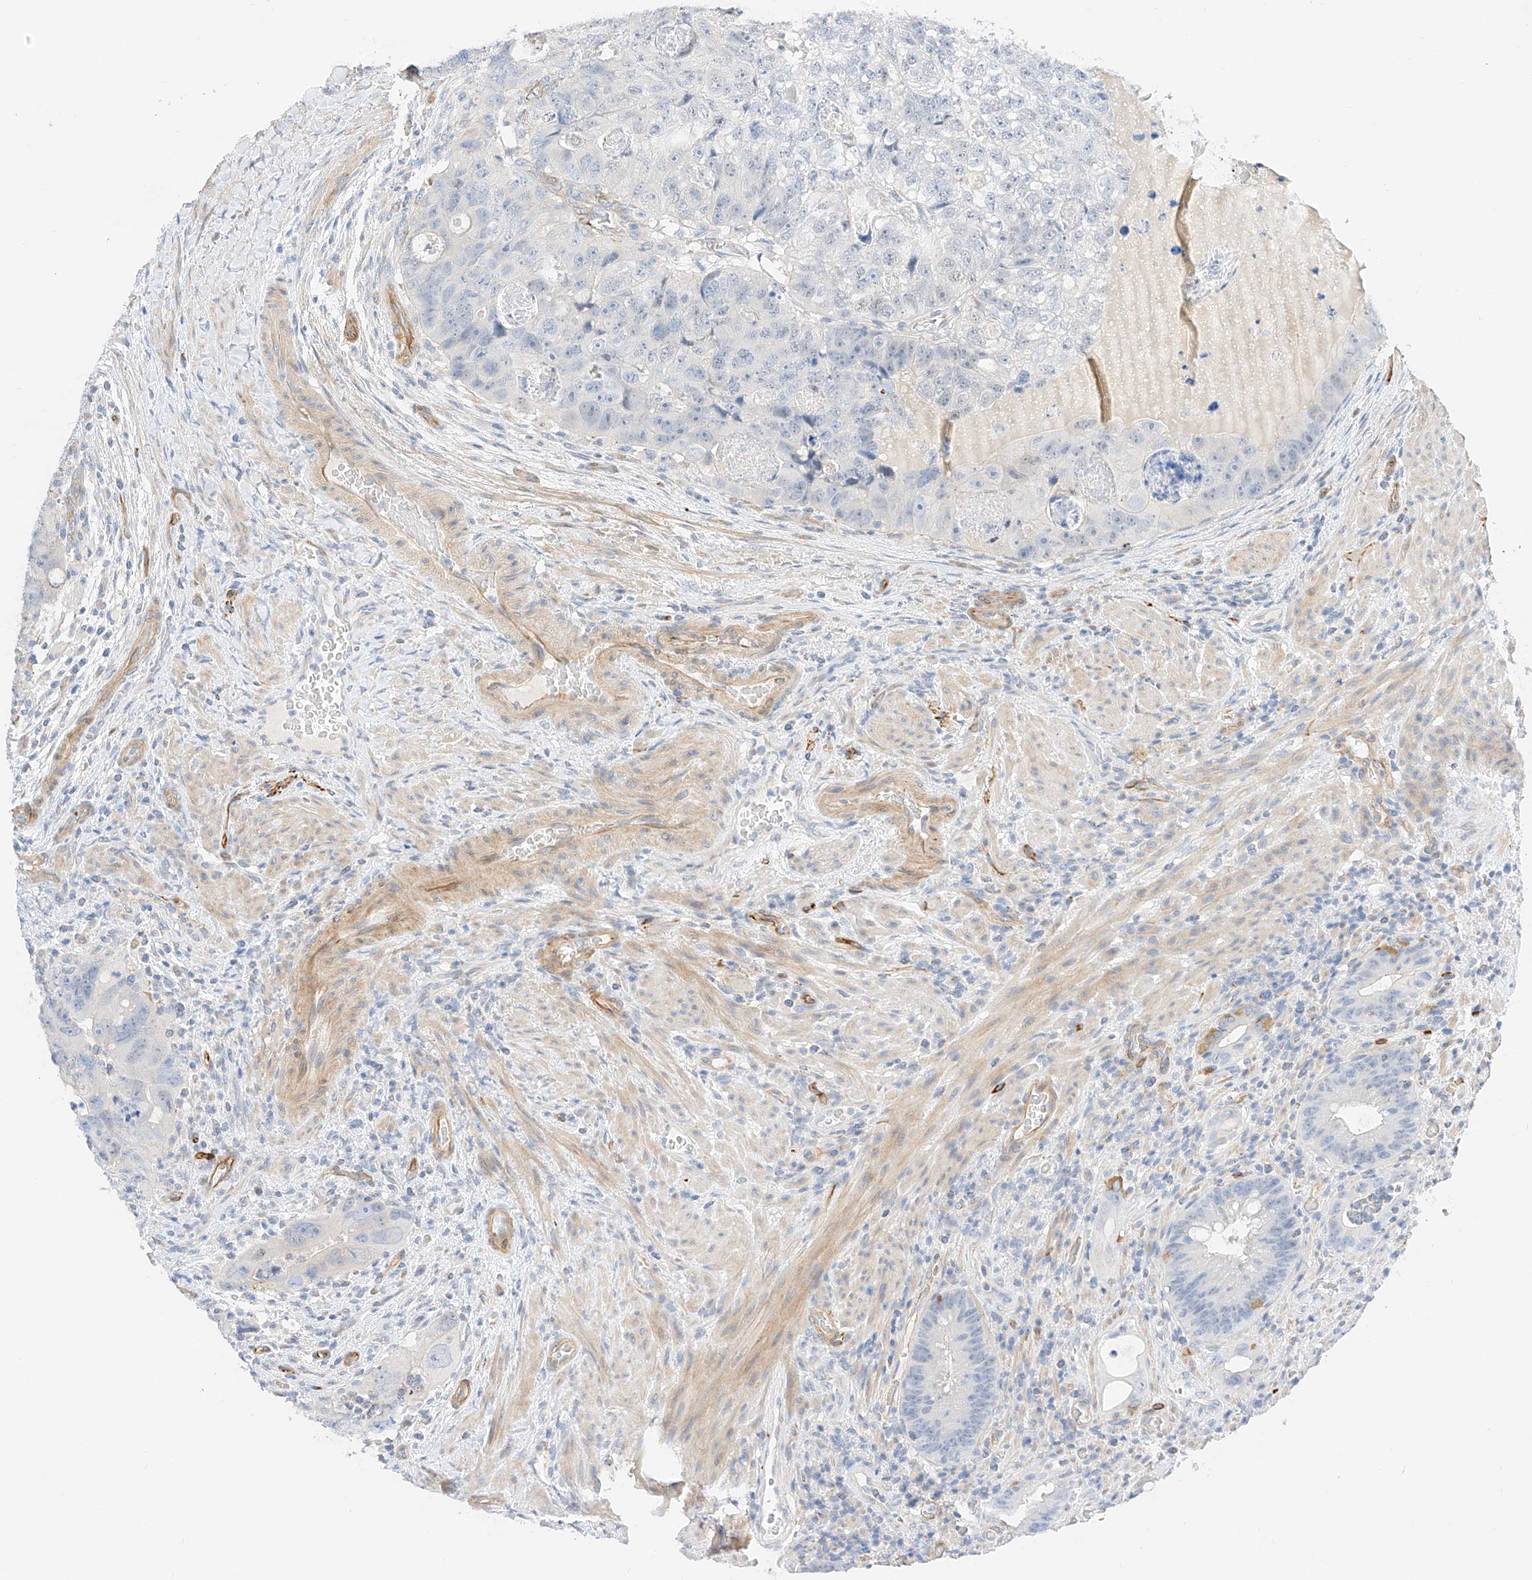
{"staining": {"intensity": "negative", "quantity": "none", "location": "none"}, "tissue": "colorectal cancer", "cell_type": "Tumor cells", "image_type": "cancer", "snomed": [{"axis": "morphology", "description": "Adenocarcinoma, NOS"}, {"axis": "topography", "description": "Rectum"}], "caption": "IHC of adenocarcinoma (colorectal) demonstrates no positivity in tumor cells.", "gene": "CDCP2", "patient": {"sex": "male", "age": 59}}